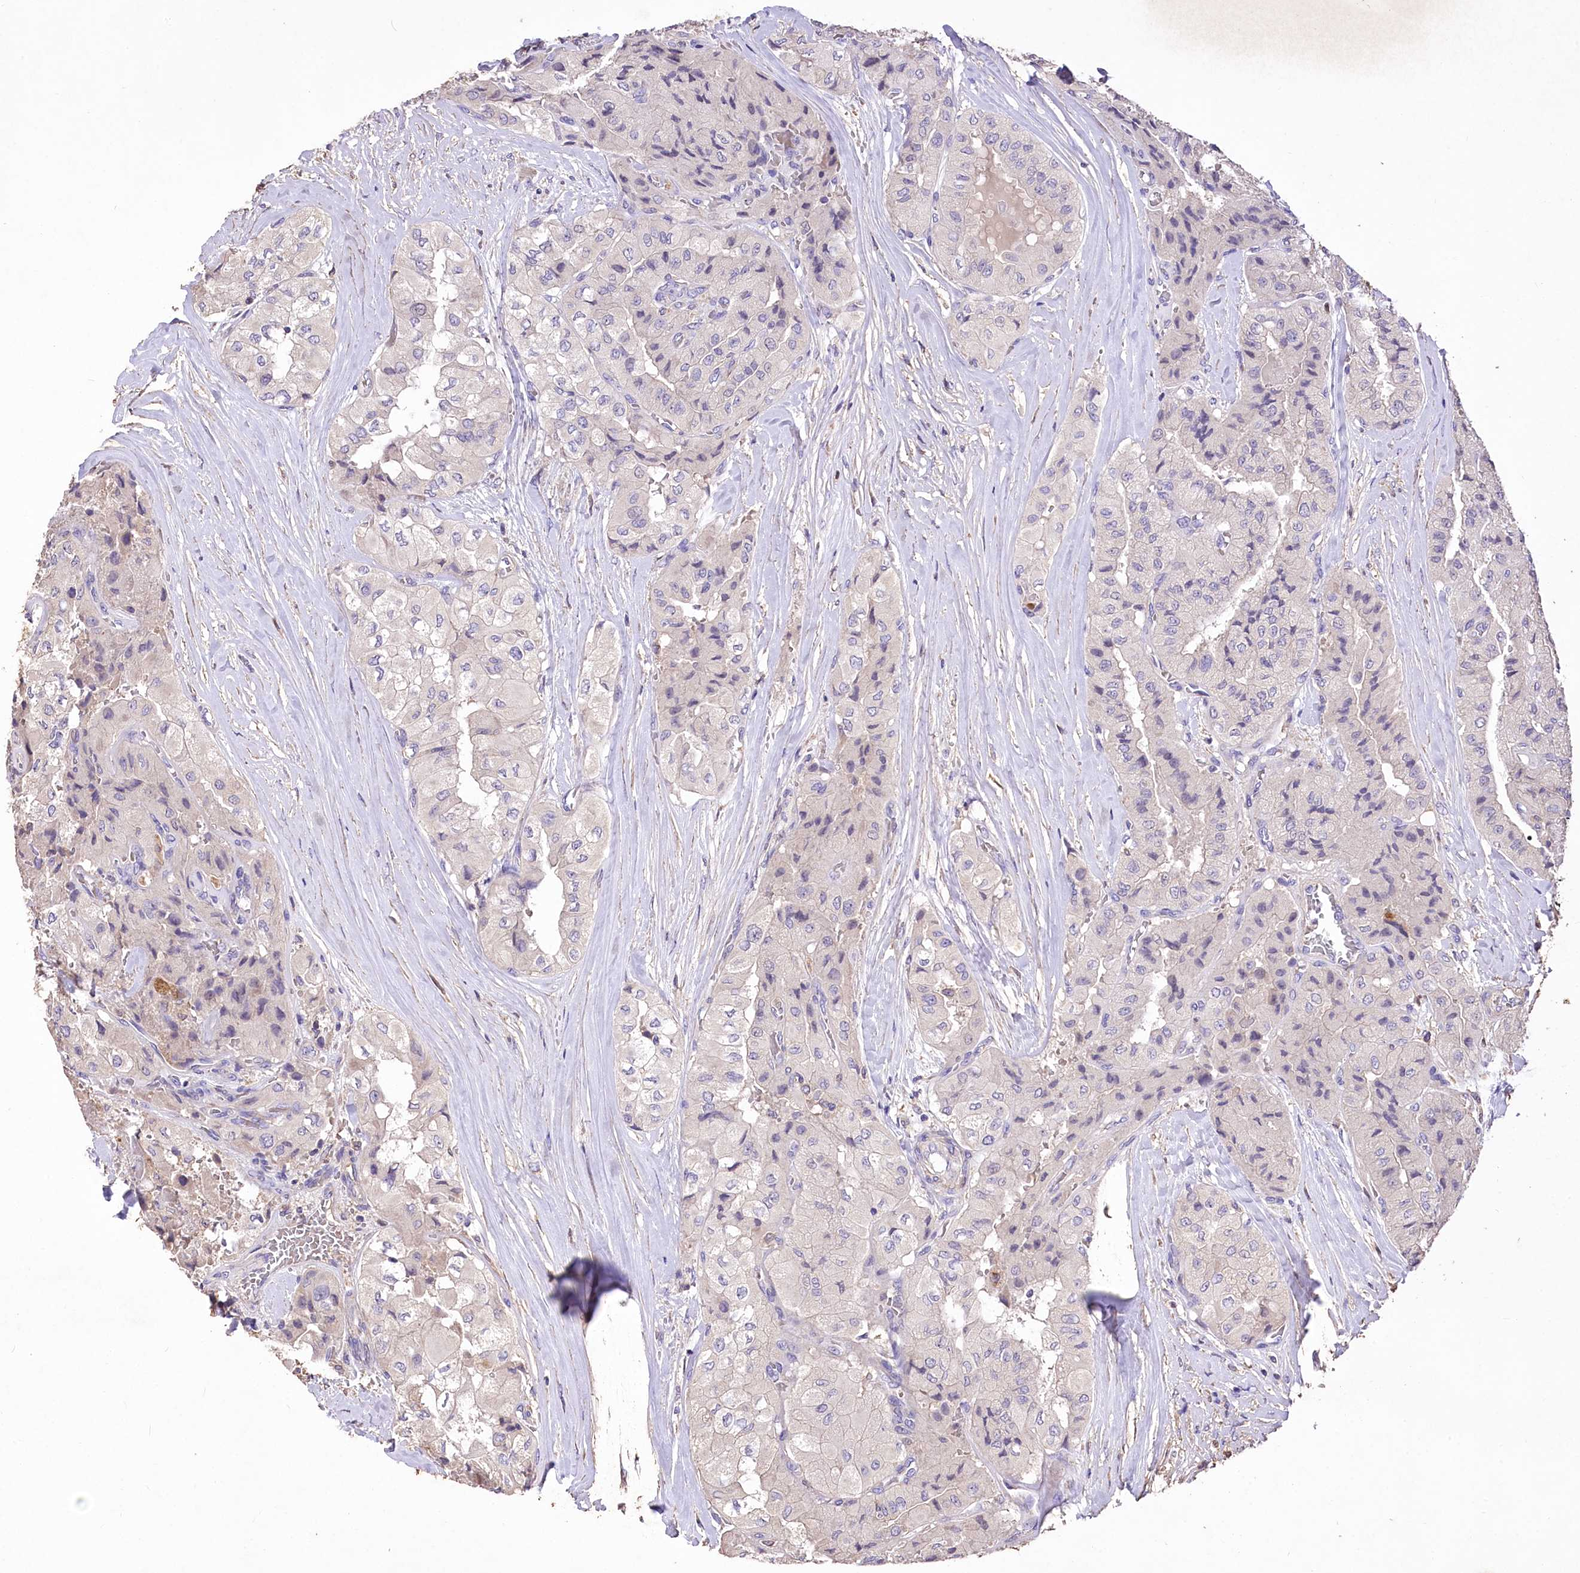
{"staining": {"intensity": "negative", "quantity": "none", "location": "none"}, "tissue": "thyroid cancer", "cell_type": "Tumor cells", "image_type": "cancer", "snomed": [{"axis": "morphology", "description": "Papillary adenocarcinoma, NOS"}, {"axis": "topography", "description": "Thyroid gland"}], "caption": "This is an IHC micrograph of thyroid cancer. There is no expression in tumor cells.", "gene": "PCYOX1L", "patient": {"sex": "female", "age": 59}}